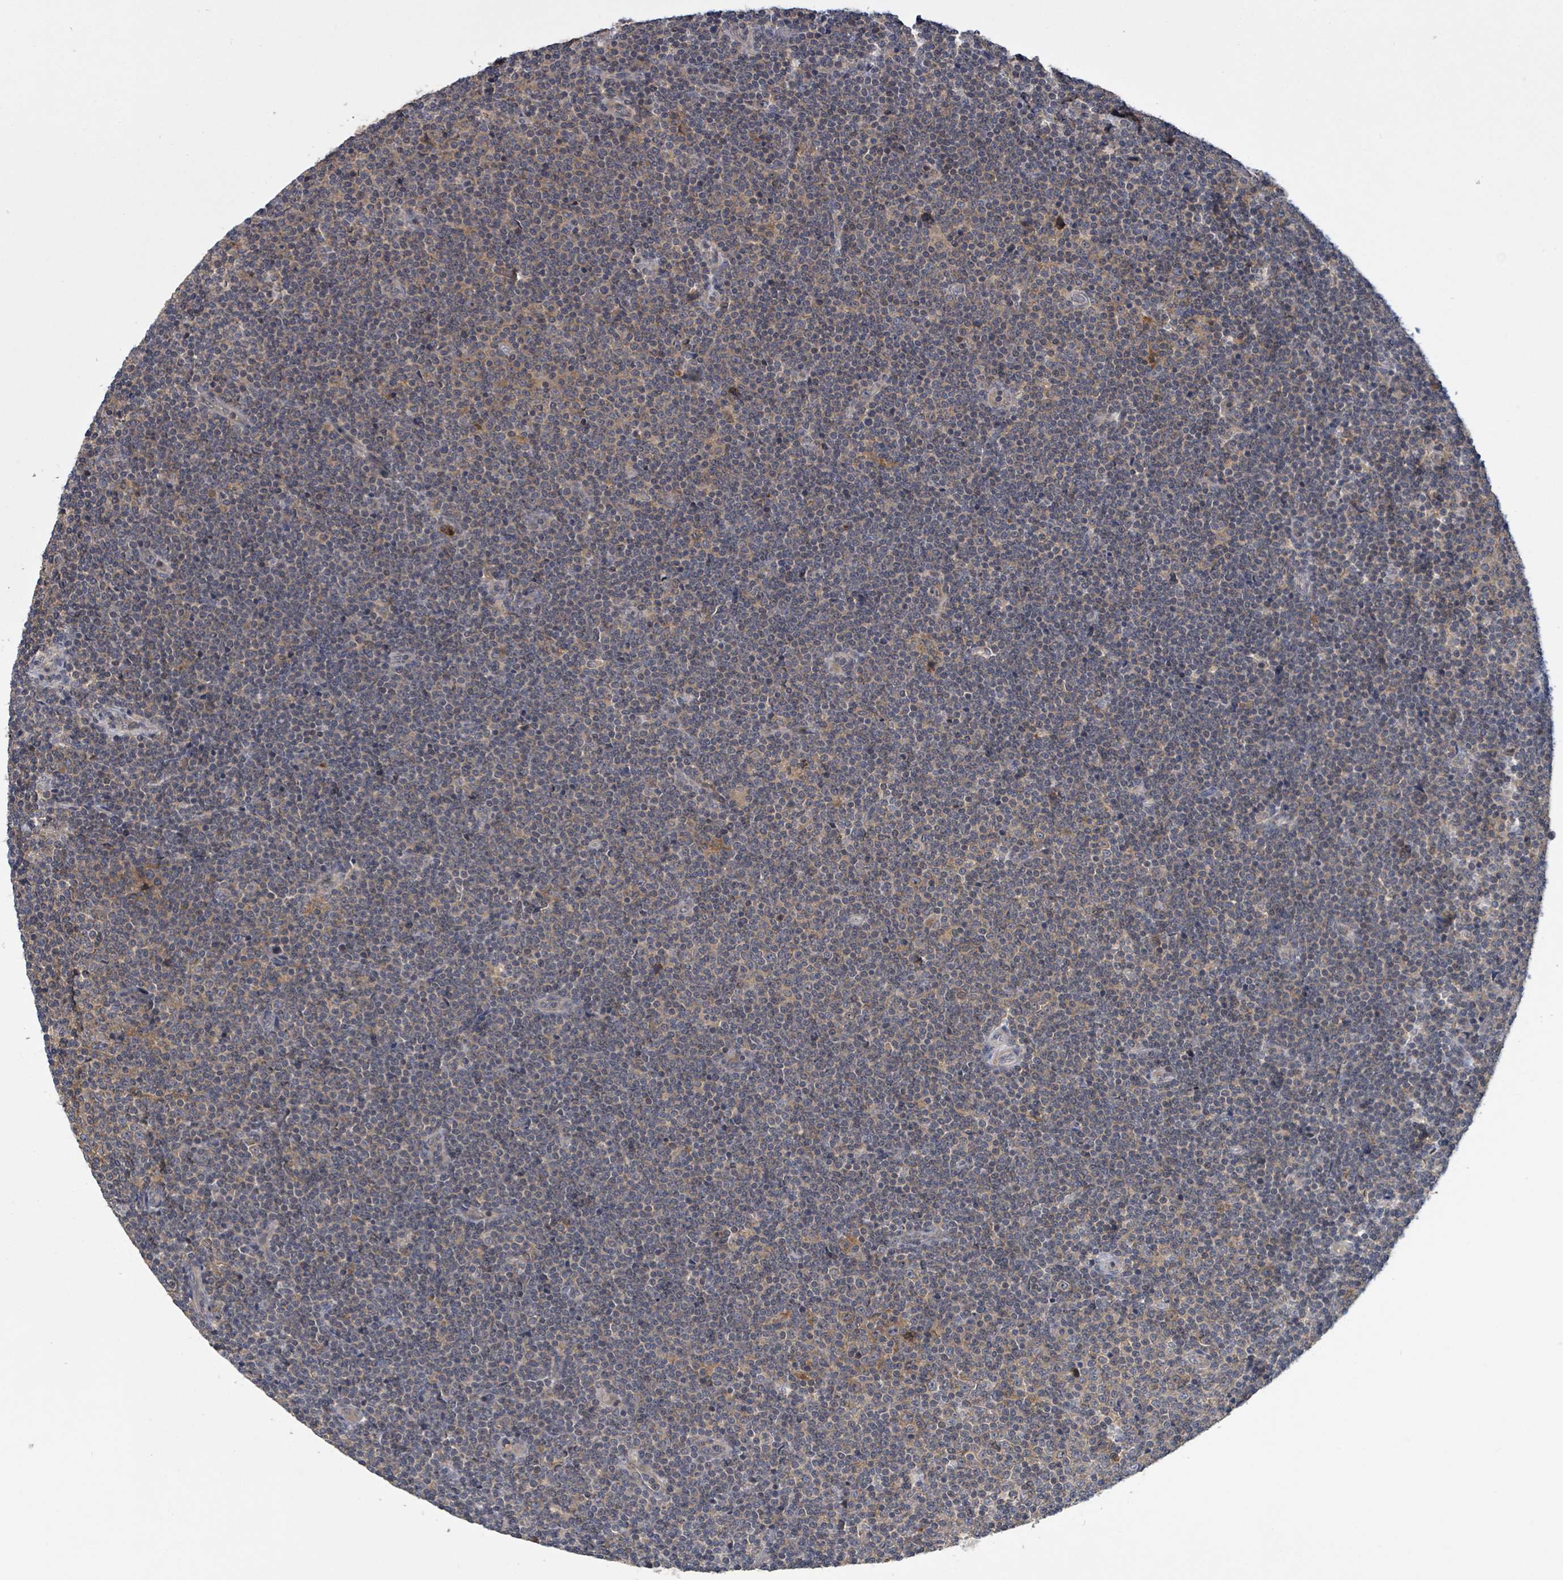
{"staining": {"intensity": "weak", "quantity": "25%-75%", "location": "cytoplasmic/membranous"}, "tissue": "lymphoma", "cell_type": "Tumor cells", "image_type": "cancer", "snomed": [{"axis": "morphology", "description": "Malignant lymphoma, non-Hodgkin's type, Low grade"}, {"axis": "topography", "description": "Lymph node"}], "caption": "Immunohistochemical staining of human malignant lymphoma, non-Hodgkin's type (low-grade) shows low levels of weak cytoplasmic/membranous expression in about 25%-75% of tumor cells.", "gene": "SERPINE3", "patient": {"sex": "male", "age": 48}}